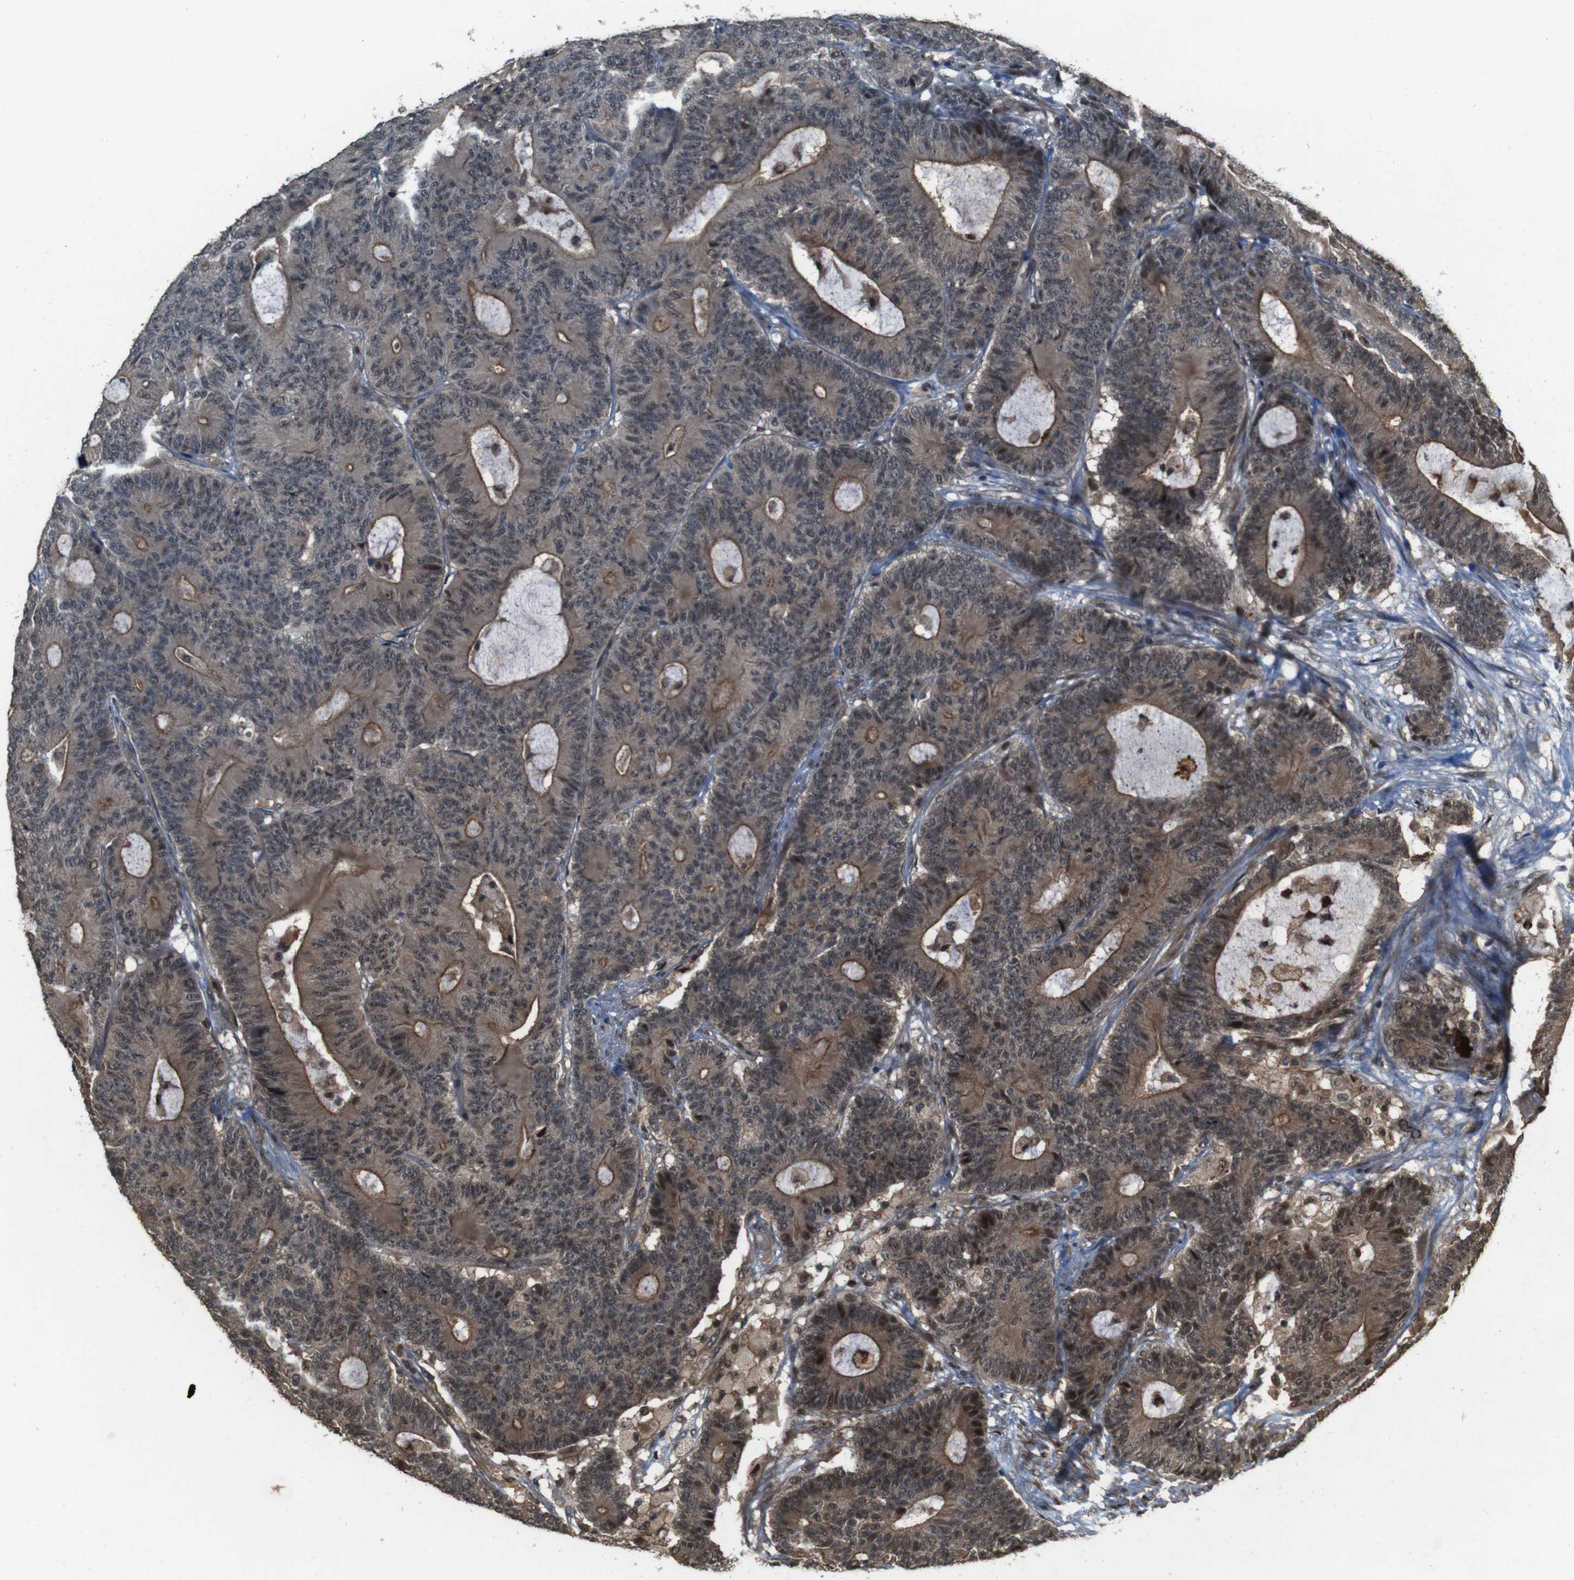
{"staining": {"intensity": "moderate", "quantity": ">75%", "location": "cytoplasmic/membranous,nuclear"}, "tissue": "colorectal cancer", "cell_type": "Tumor cells", "image_type": "cancer", "snomed": [{"axis": "morphology", "description": "Adenocarcinoma, NOS"}, {"axis": "topography", "description": "Colon"}], "caption": "A brown stain highlights moderate cytoplasmic/membranous and nuclear expression of a protein in adenocarcinoma (colorectal) tumor cells.", "gene": "CDC34", "patient": {"sex": "female", "age": 84}}